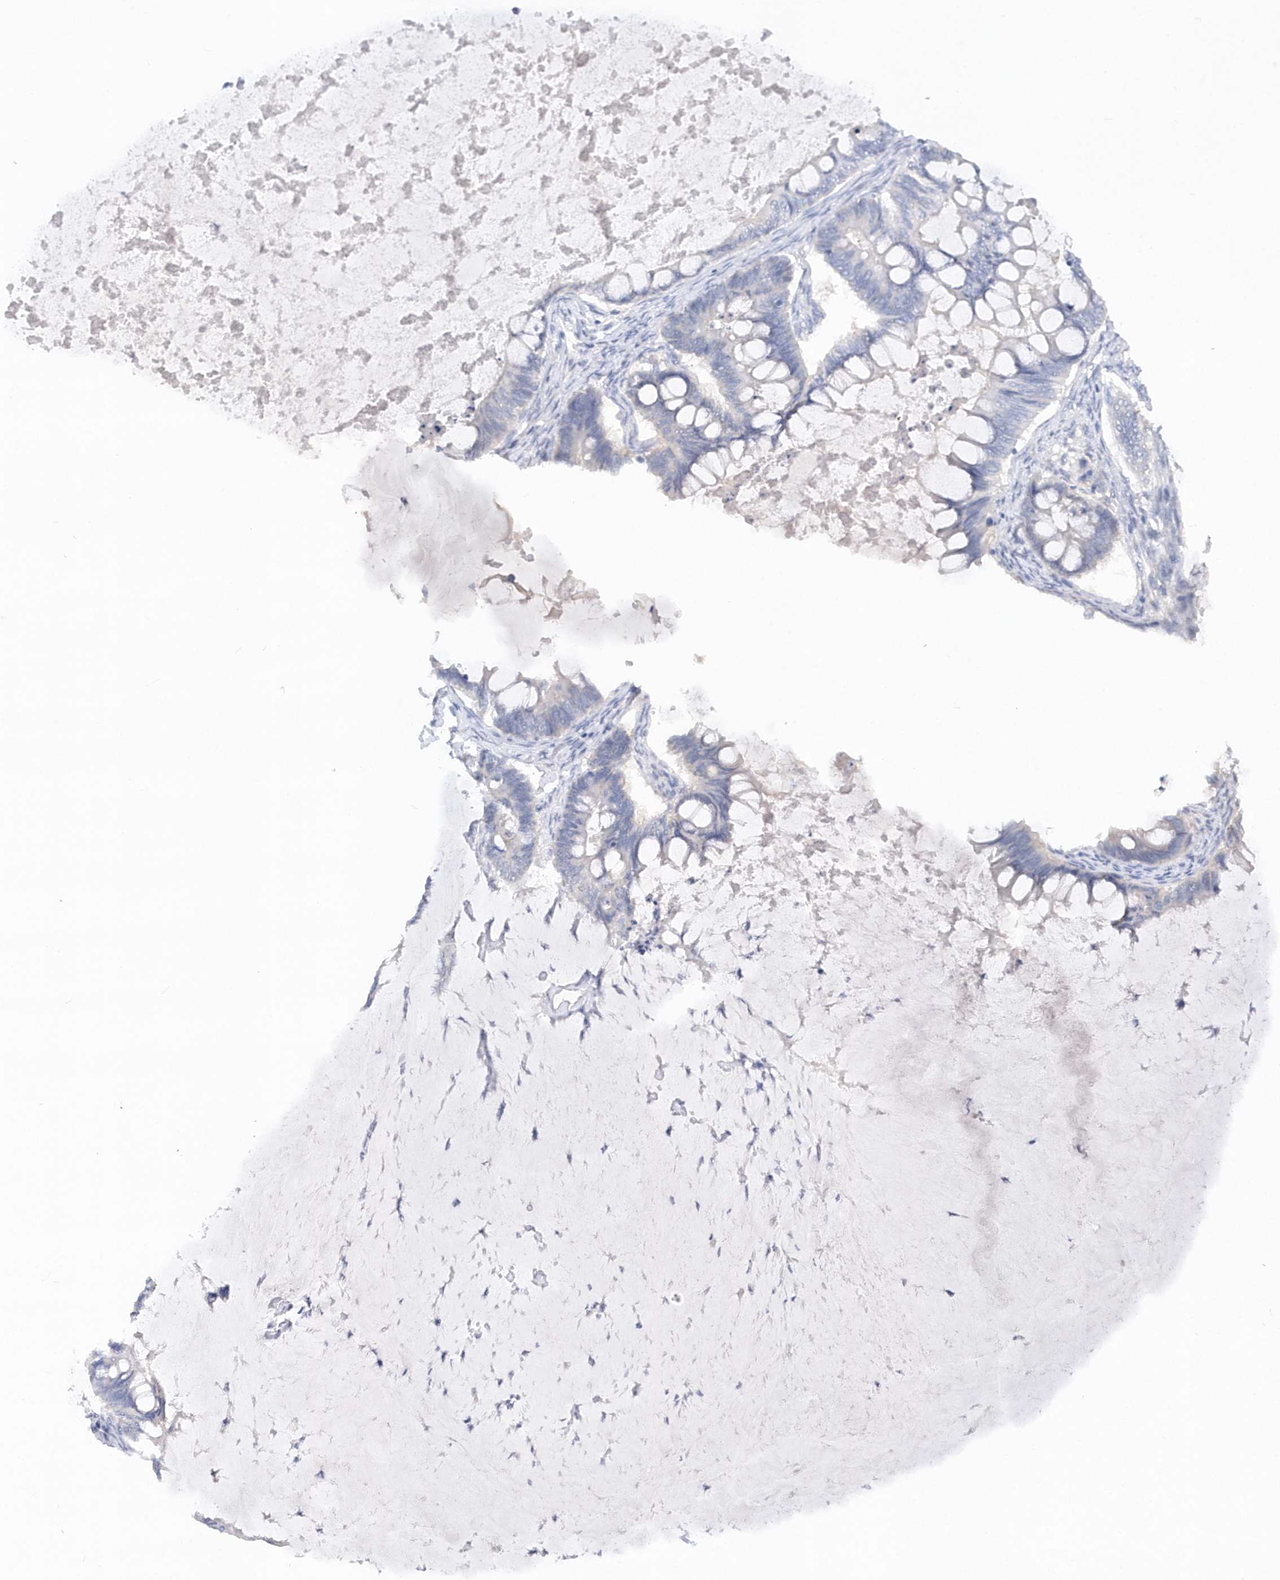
{"staining": {"intensity": "negative", "quantity": "none", "location": "none"}, "tissue": "ovarian cancer", "cell_type": "Tumor cells", "image_type": "cancer", "snomed": [{"axis": "morphology", "description": "Cystadenocarcinoma, mucinous, NOS"}, {"axis": "topography", "description": "Ovary"}], "caption": "Immunohistochemistry photomicrograph of mucinous cystadenocarcinoma (ovarian) stained for a protein (brown), which exhibits no expression in tumor cells.", "gene": "RPE", "patient": {"sex": "female", "age": 61}}